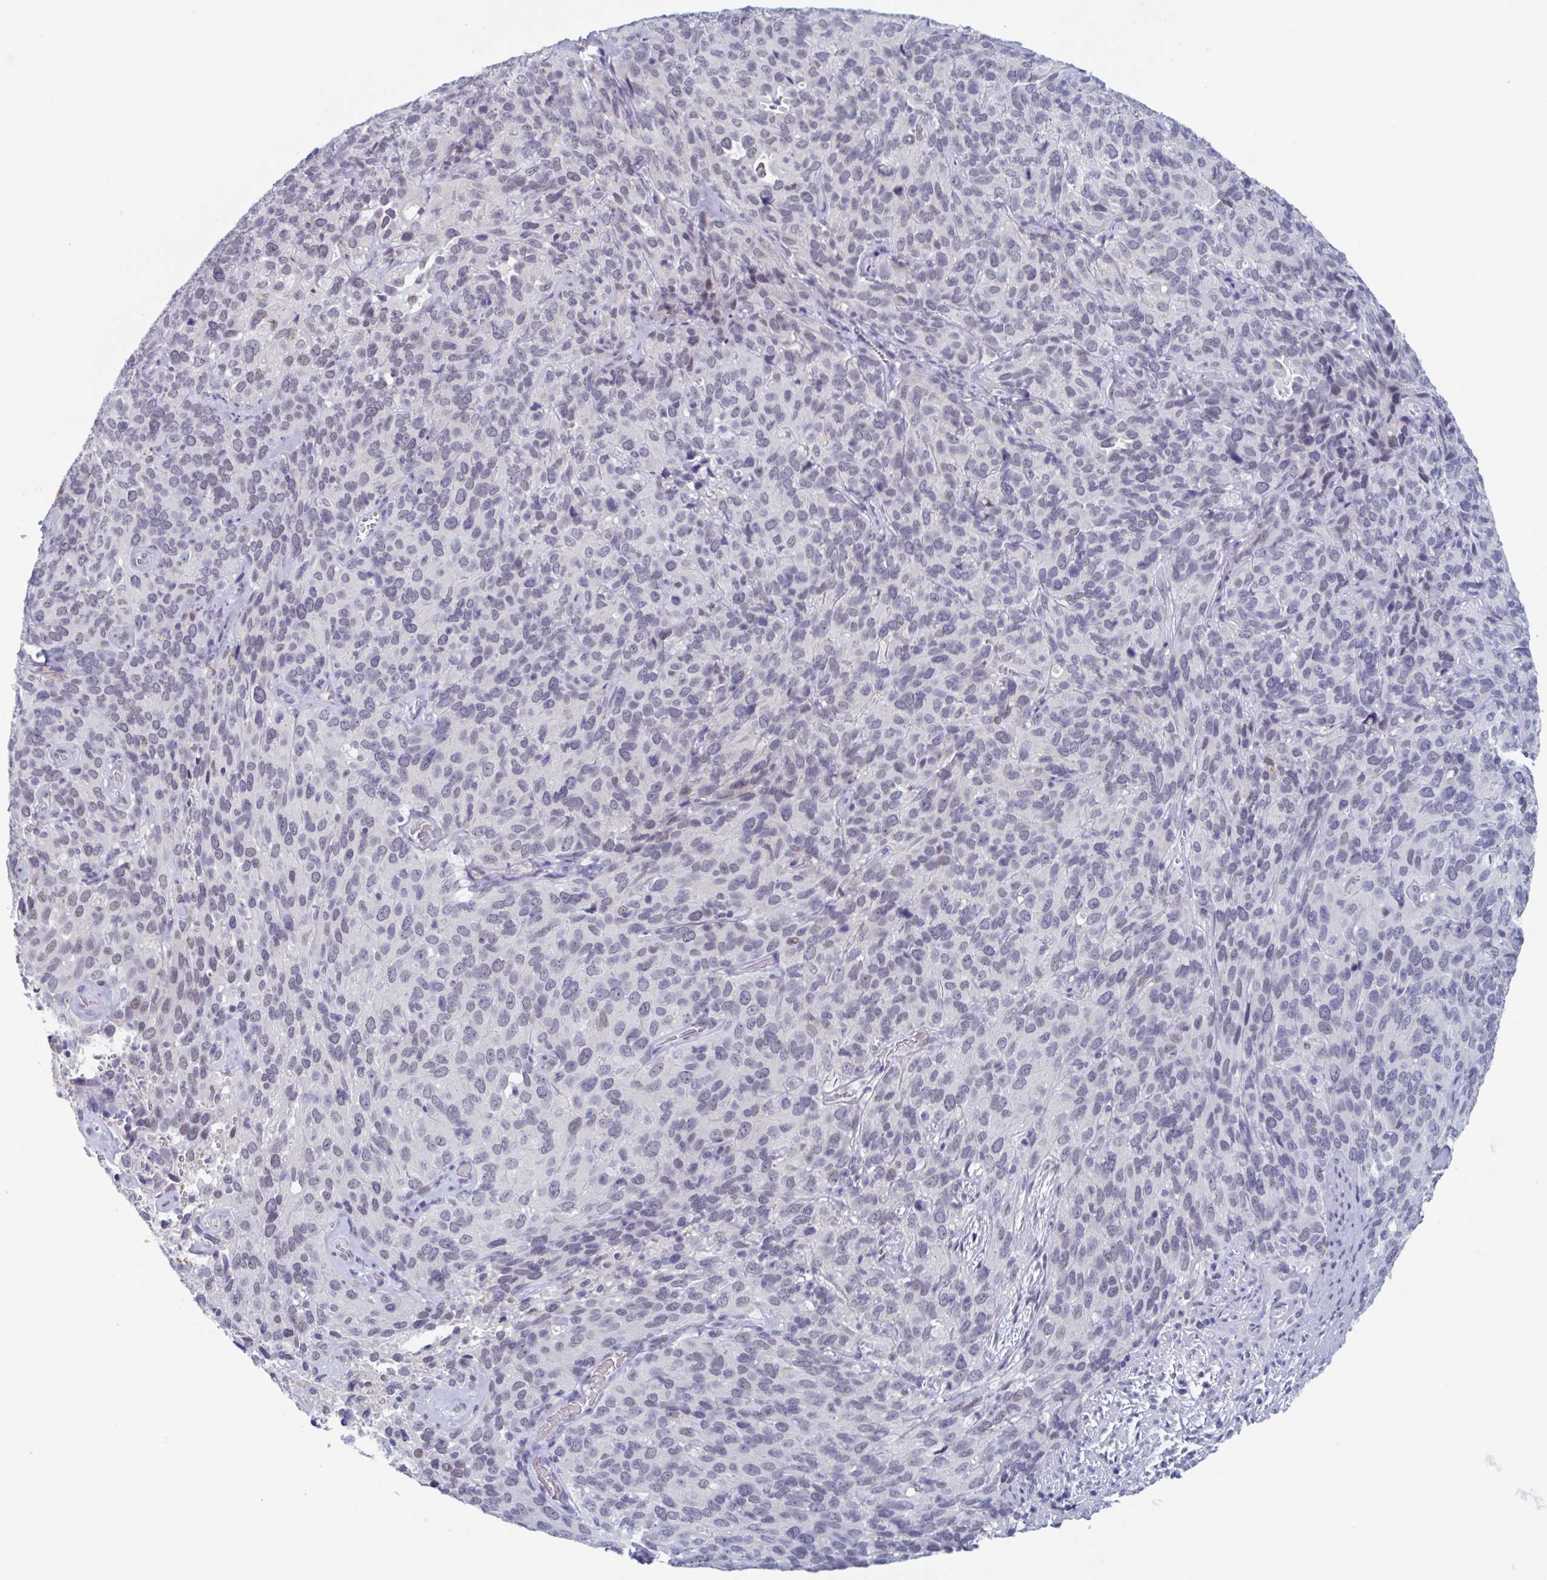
{"staining": {"intensity": "moderate", "quantity": "<25%", "location": "nuclear"}, "tissue": "cervical cancer", "cell_type": "Tumor cells", "image_type": "cancer", "snomed": [{"axis": "morphology", "description": "Squamous cell carcinoma, NOS"}, {"axis": "topography", "description": "Cervix"}], "caption": "Immunohistochemical staining of human cervical squamous cell carcinoma displays low levels of moderate nuclear protein expression in approximately <25% of tumor cells. The staining was performed using DAB, with brown indicating positive protein expression. Nuclei are stained blue with hematoxylin.", "gene": "KDM4D", "patient": {"sex": "female", "age": 51}}